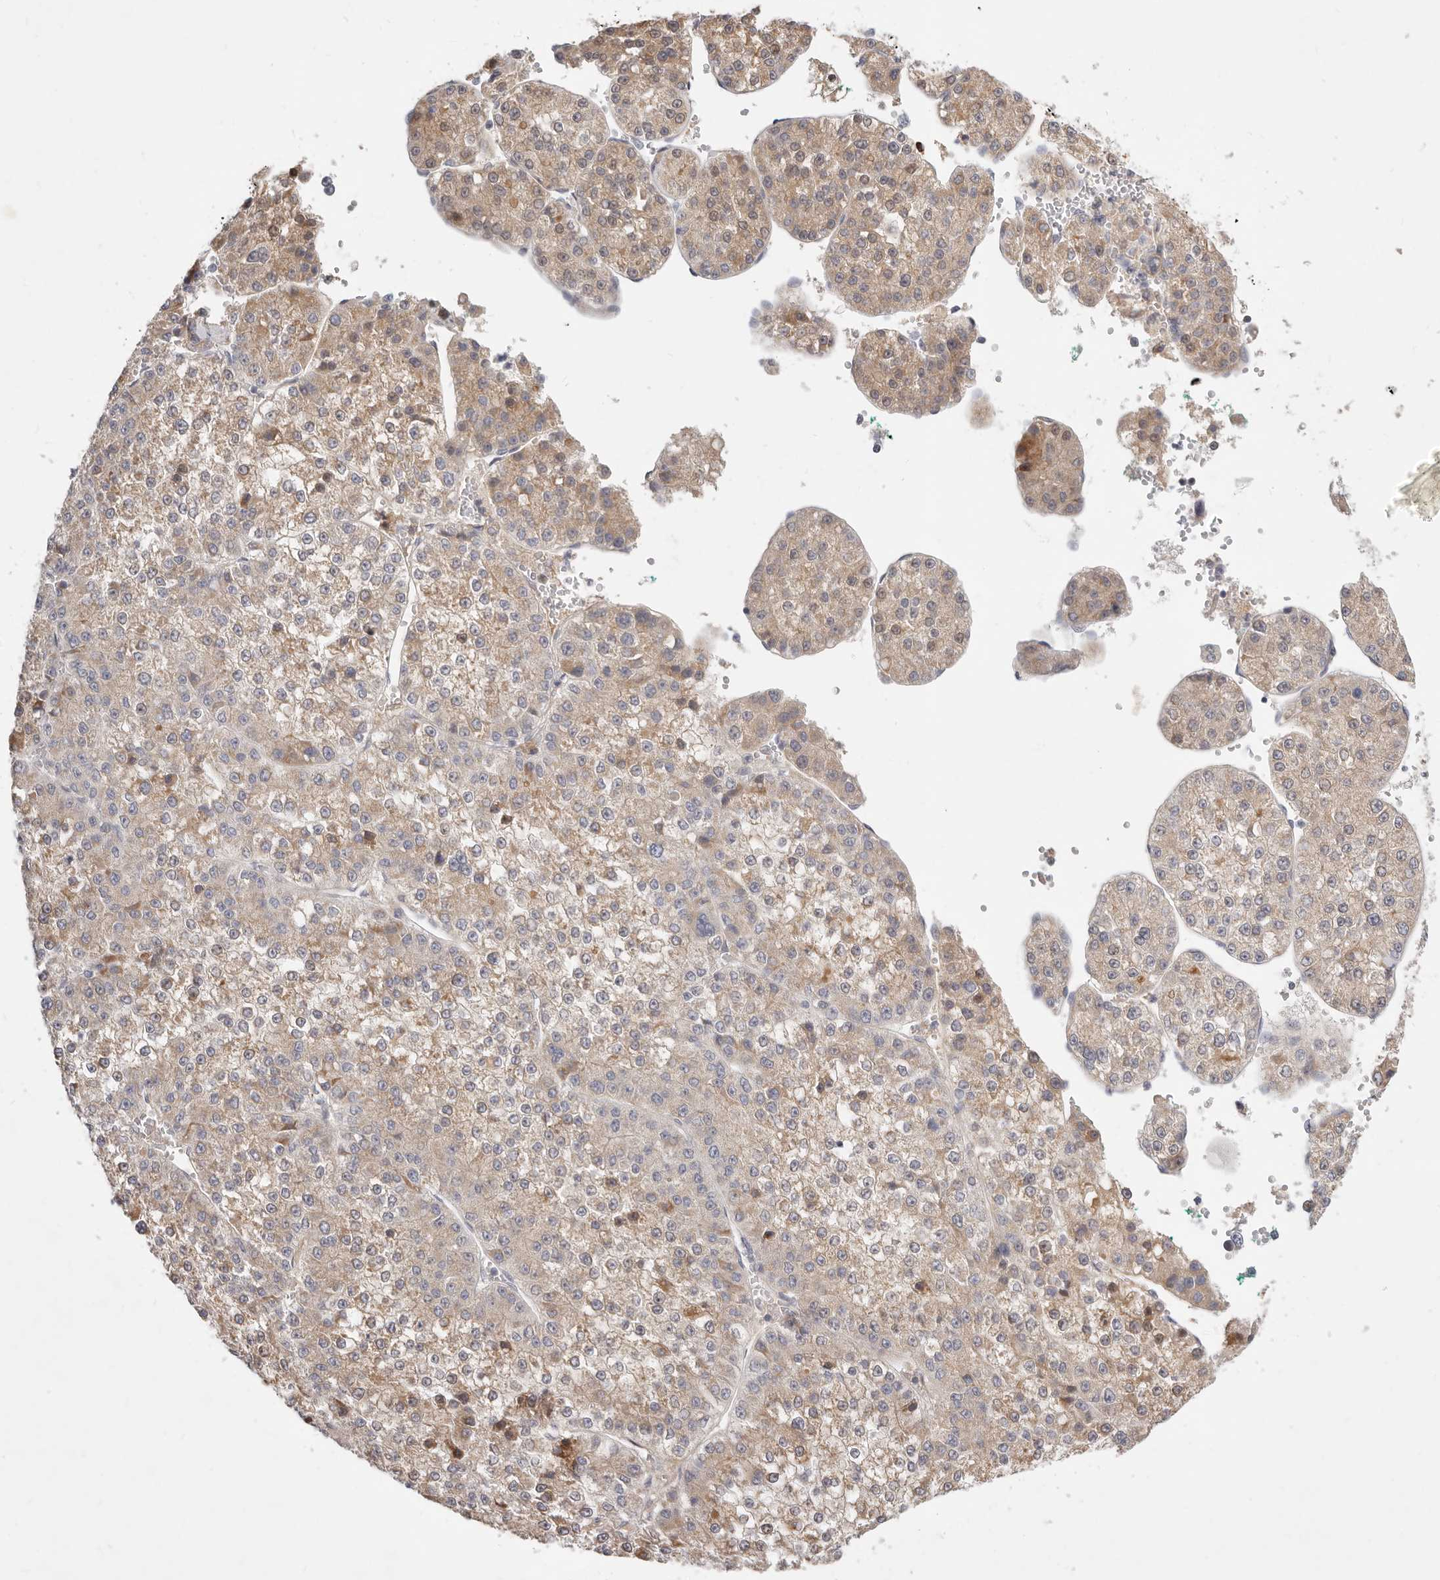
{"staining": {"intensity": "weak", "quantity": ">75%", "location": "cytoplasmic/membranous"}, "tissue": "liver cancer", "cell_type": "Tumor cells", "image_type": "cancer", "snomed": [{"axis": "morphology", "description": "Carcinoma, Hepatocellular, NOS"}, {"axis": "topography", "description": "Liver"}], "caption": "Immunohistochemistry micrograph of neoplastic tissue: hepatocellular carcinoma (liver) stained using immunohistochemistry displays low levels of weak protein expression localized specifically in the cytoplasmic/membranous of tumor cells, appearing as a cytoplasmic/membranous brown color.", "gene": "TFB2M", "patient": {"sex": "female", "age": 73}}